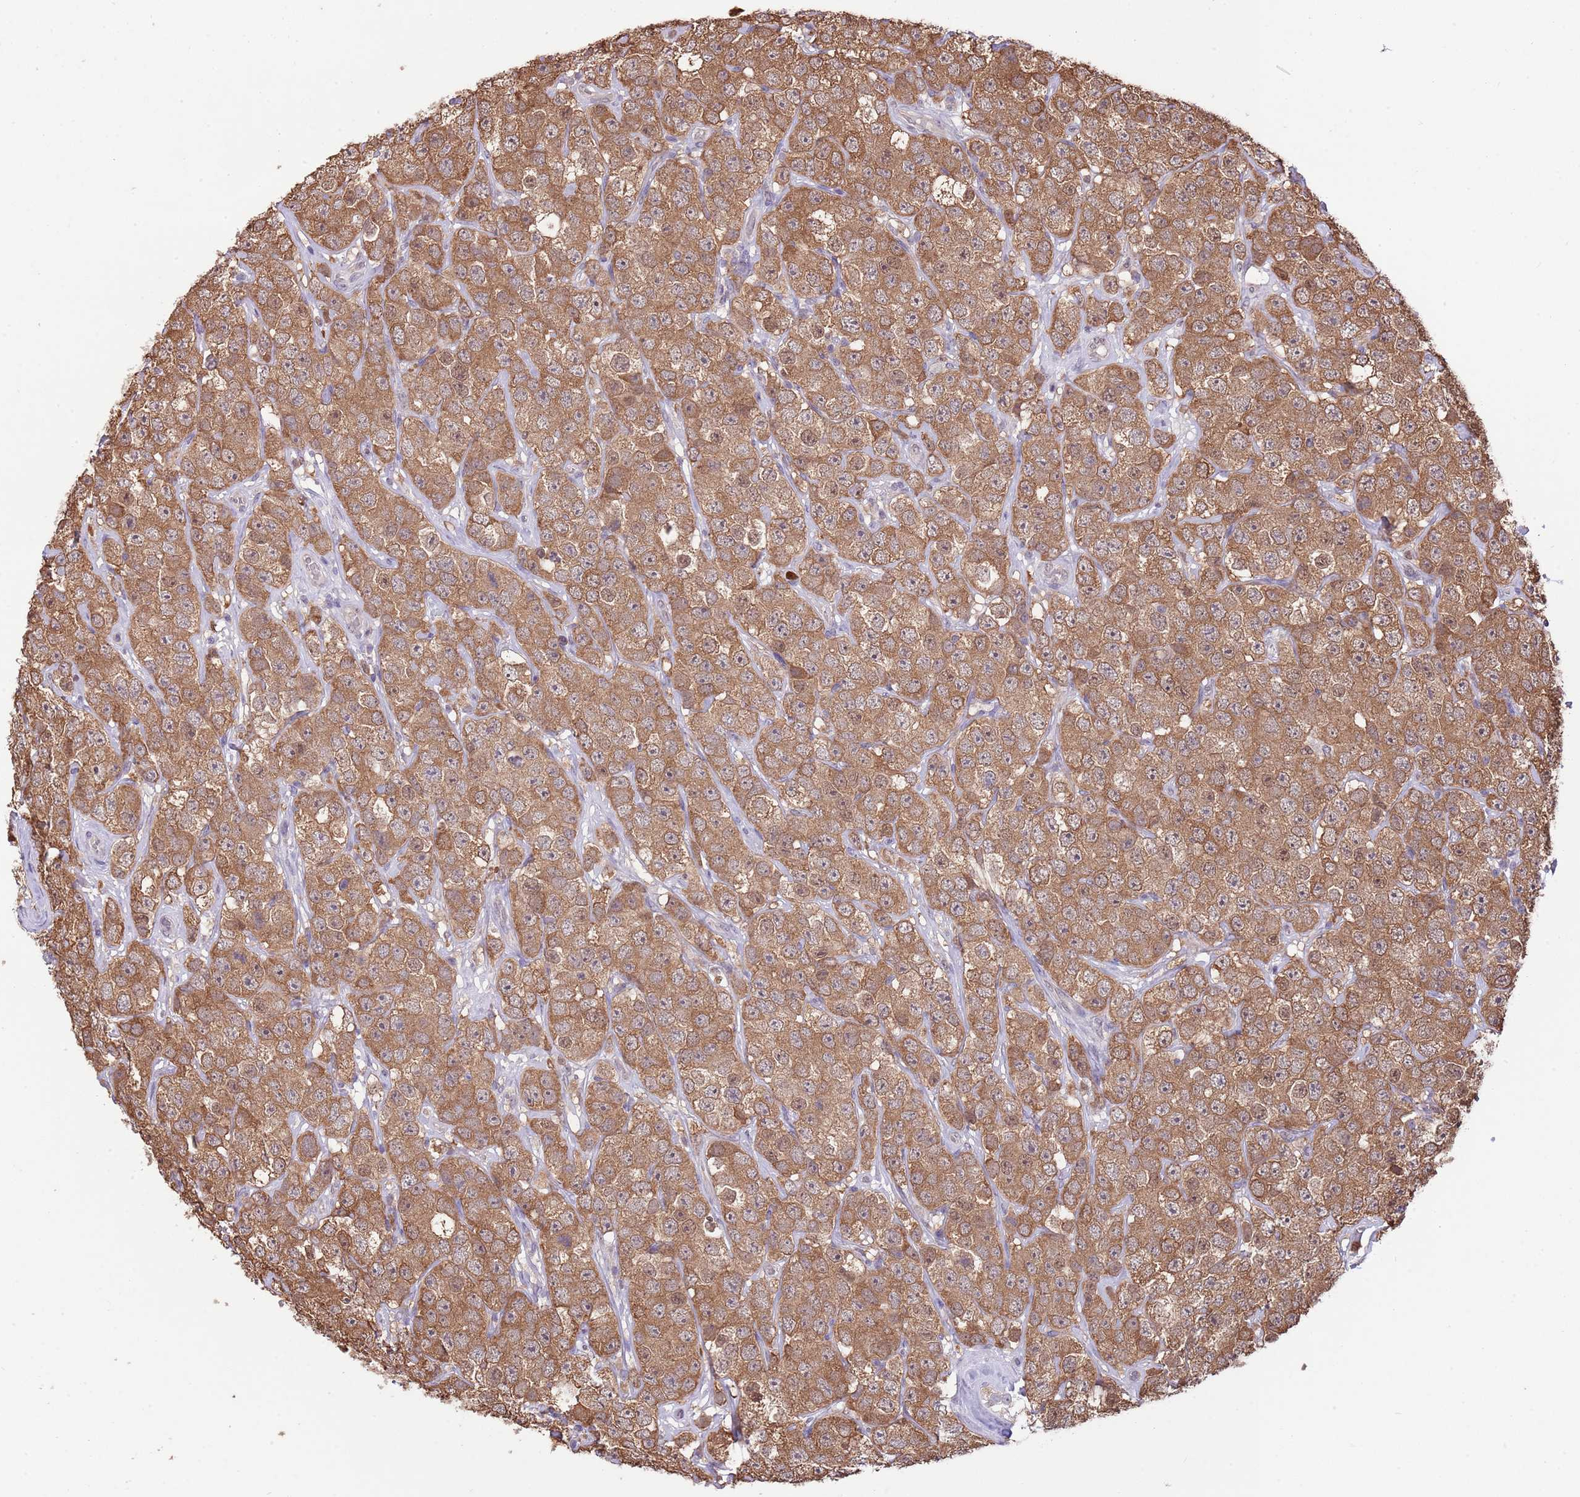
{"staining": {"intensity": "moderate", "quantity": ">75%", "location": "cytoplasmic/membranous"}, "tissue": "testis cancer", "cell_type": "Tumor cells", "image_type": "cancer", "snomed": [{"axis": "morphology", "description": "Seminoma, NOS"}, {"axis": "topography", "description": "Testis"}], "caption": "Immunohistochemical staining of human testis seminoma reveals medium levels of moderate cytoplasmic/membranous protein positivity in approximately >75% of tumor cells.", "gene": "AMIGO1", "patient": {"sex": "male", "age": 28}}